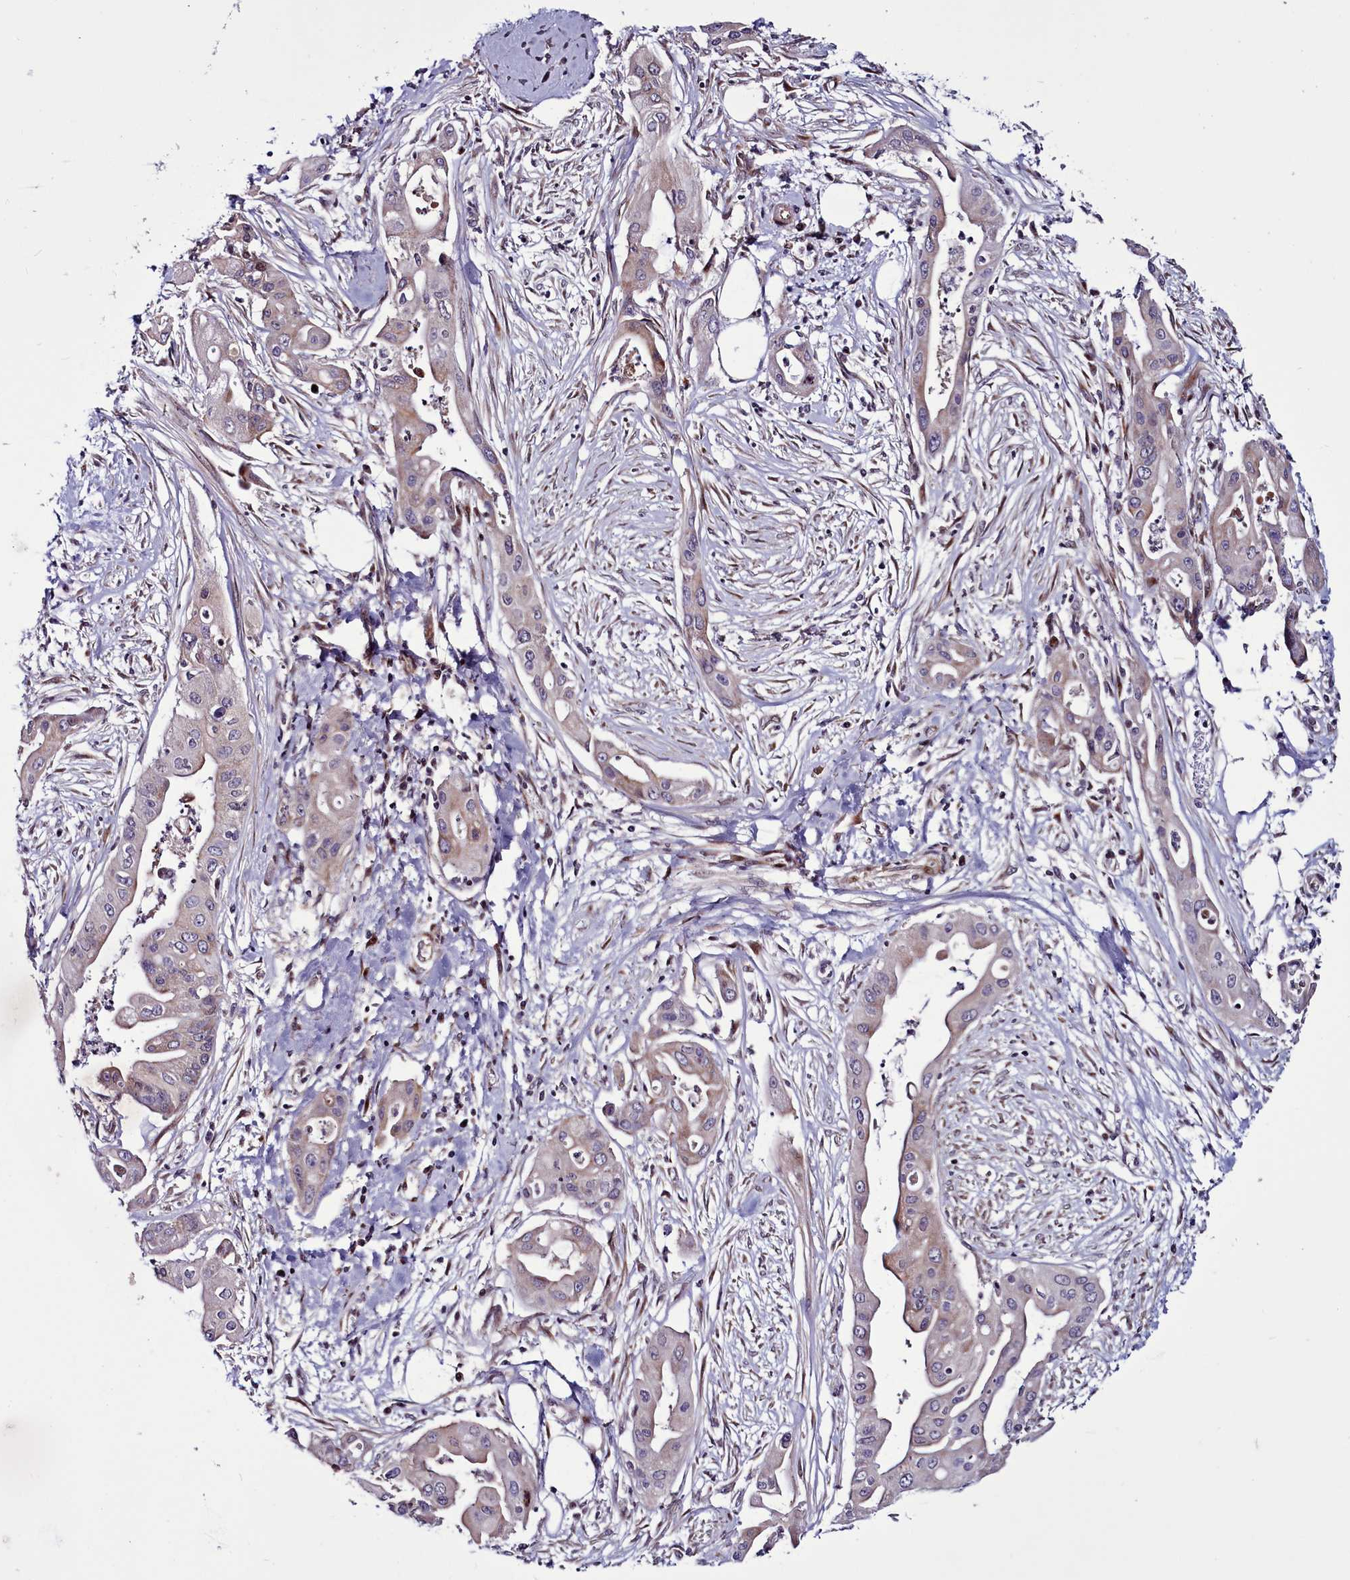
{"staining": {"intensity": "moderate", "quantity": "25%-75%", "location": "cytoplasmic/membranous"}, "tissue": "ovarian cancer", "cell_type": "Tumor cells", "image_type": "cancer", "snomed": [{"axis": "morphology", "description": "Cystadenocarcinoma, mucinous, NOS"}, {"axis": "topography", "description": "Ovary"}], "caption": "High-magnification brightfield microscopy of ovarian cancer (mucinous cystadenocarcinoma) stained with DAB (3,3'-diaminobenzidine) (brown) and counterstained with hematoxylin (blue). tumor cells exhibit moderate cytoplasmic/membranous expression is present in approximately25%-75% of cells.", "gene": "WBP11", "patient": {"sex": "female", "age": 70}}